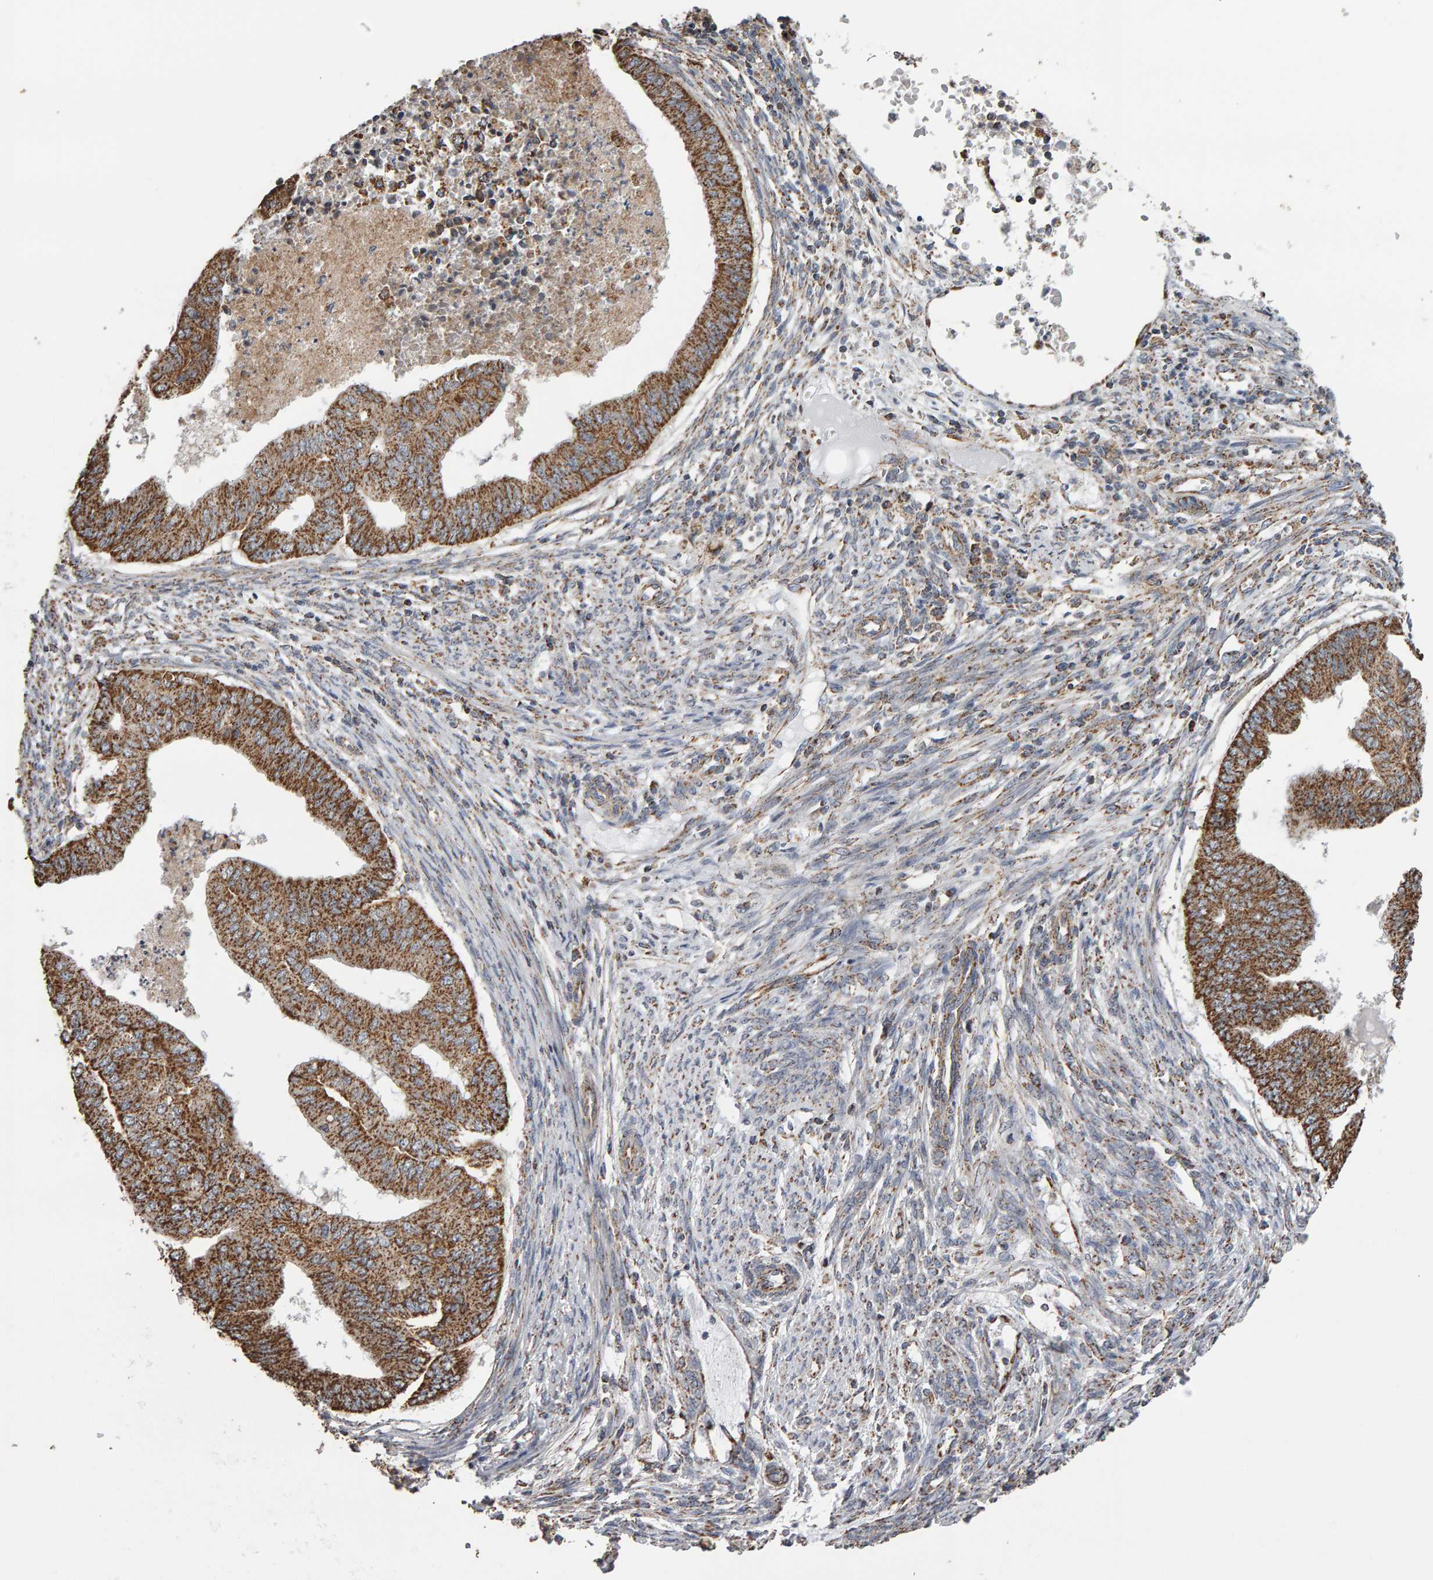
{"staining": {"intensity": "moderate", "quantity": ">75%", "location": "cytoplasmic/membranous"}, "tissue": "endometrial cancer", "cell_type": "Tumor cells", "image_type": "cancer", "snomed": [{"axis": "morphology", "description": "Polyp, NOS"}, {"axis": "morphology", "description": "Adenocarcinoma, NOS"}, {"axis": "morphology", "description": "Adenoma, NOS"}, {"axis": "topography", "description": "Endometrium"}], "caption": "Immunohistochemical staining of endometrial adenocarcinoma reveals moderate cytoplasmic/membranous protein expression in approximately >75% of tumor cells.", "gene": "TOM1L1", "patient": {"sex": "female", "age": 79}}